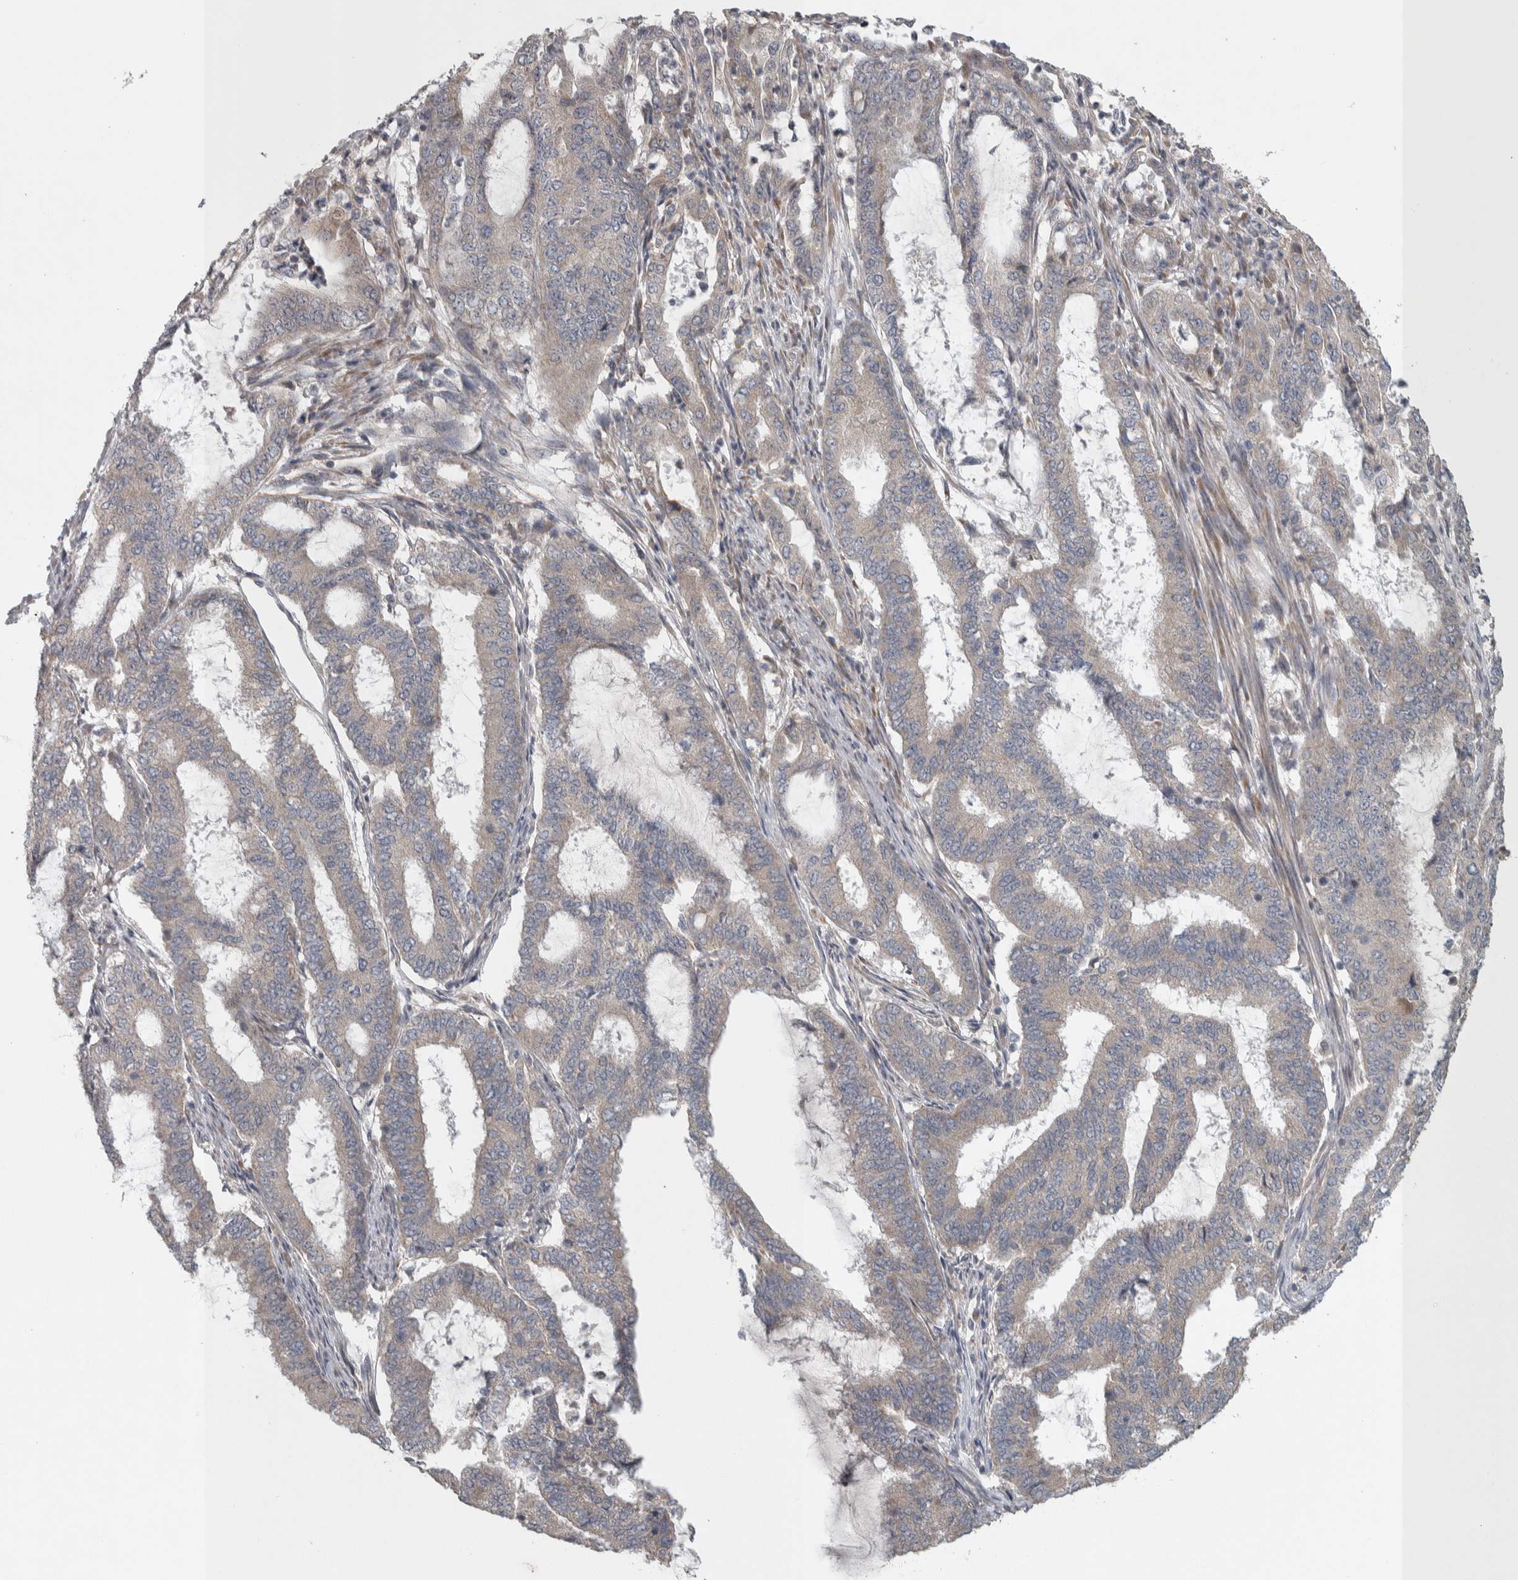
{"staining": {"intensity": "negative", "quantity": "none", "location": "none"}, "tissue": "endometrial cancer", "cell_type": "Tumor cells", "image_type": "cancer", "snomed": [{"axis": "morphology", "description": "Adenocarcinoma, NOS"}, {"axis": "topography", "description": "Endometrium"}], "caption": "Immunohistochemistry of human adenocarcinoma (endometrial) displays no staining in tumor cells.", "gene": "SRP68", "patient": {"sex": "female", "age": 51}}